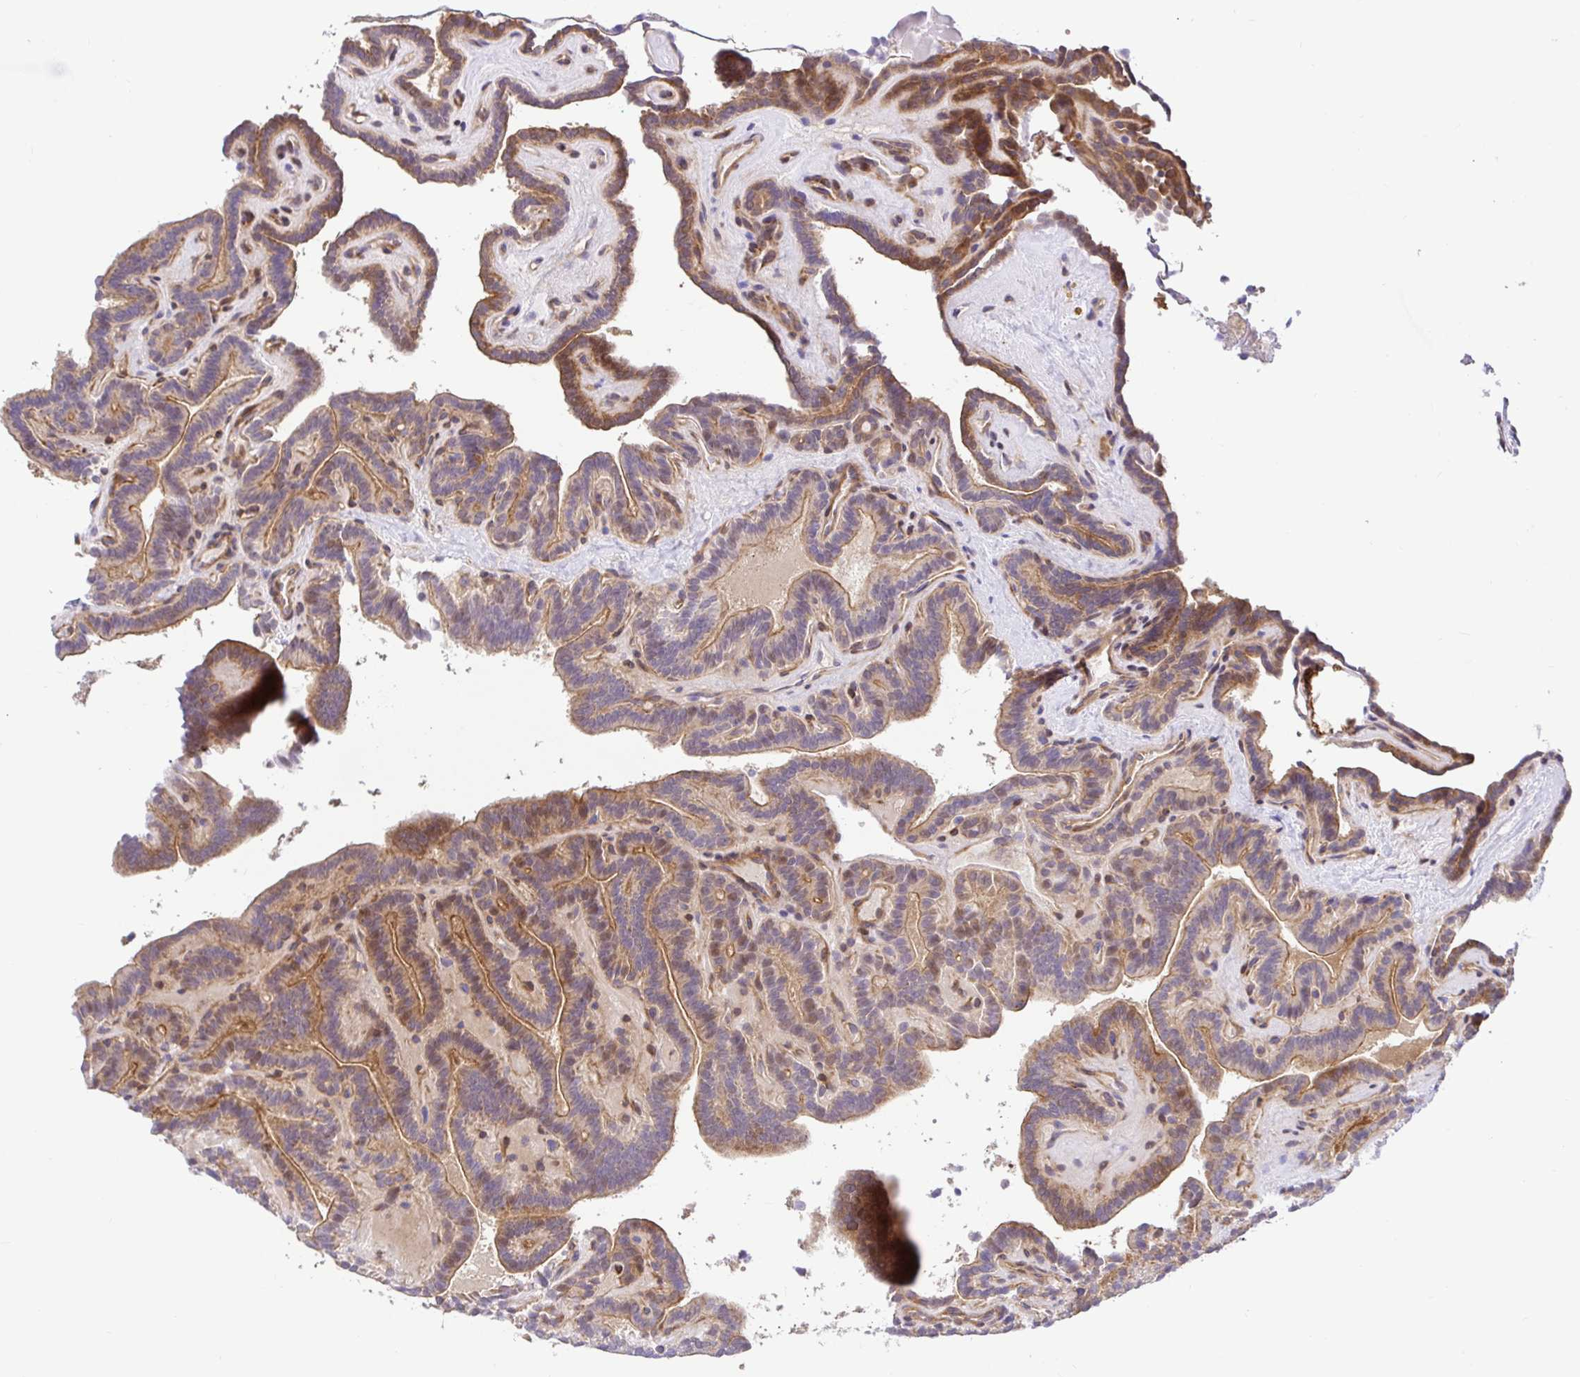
{"staining": {"intensity": "moderate", "quantity": ">75%", "location": "cytoplasmic/membranous"}, "tissue": "thyroid cancer", "cell_type": "Tumor cells", "image_type": "cancer", "snomed": [{"axis": "morphology", "description": "Papillary adenocarcinoma, NOS"}, {"axis": "topography", "description": "Thyroid gland"}], "caption": "IHC photomicrograph of neoplastic tissue: human thyroid cancer (papillary adenocarcinoma) stained using immunohistochemistry displays medium levels of moderate protein expression localized specifically in the cytoplasmic/membranous of tumor cells, appearing as a cytoplasmic/membranous brown color.", "gene": "TRIM55", "patient": {"sex": "female", "age": 21}}